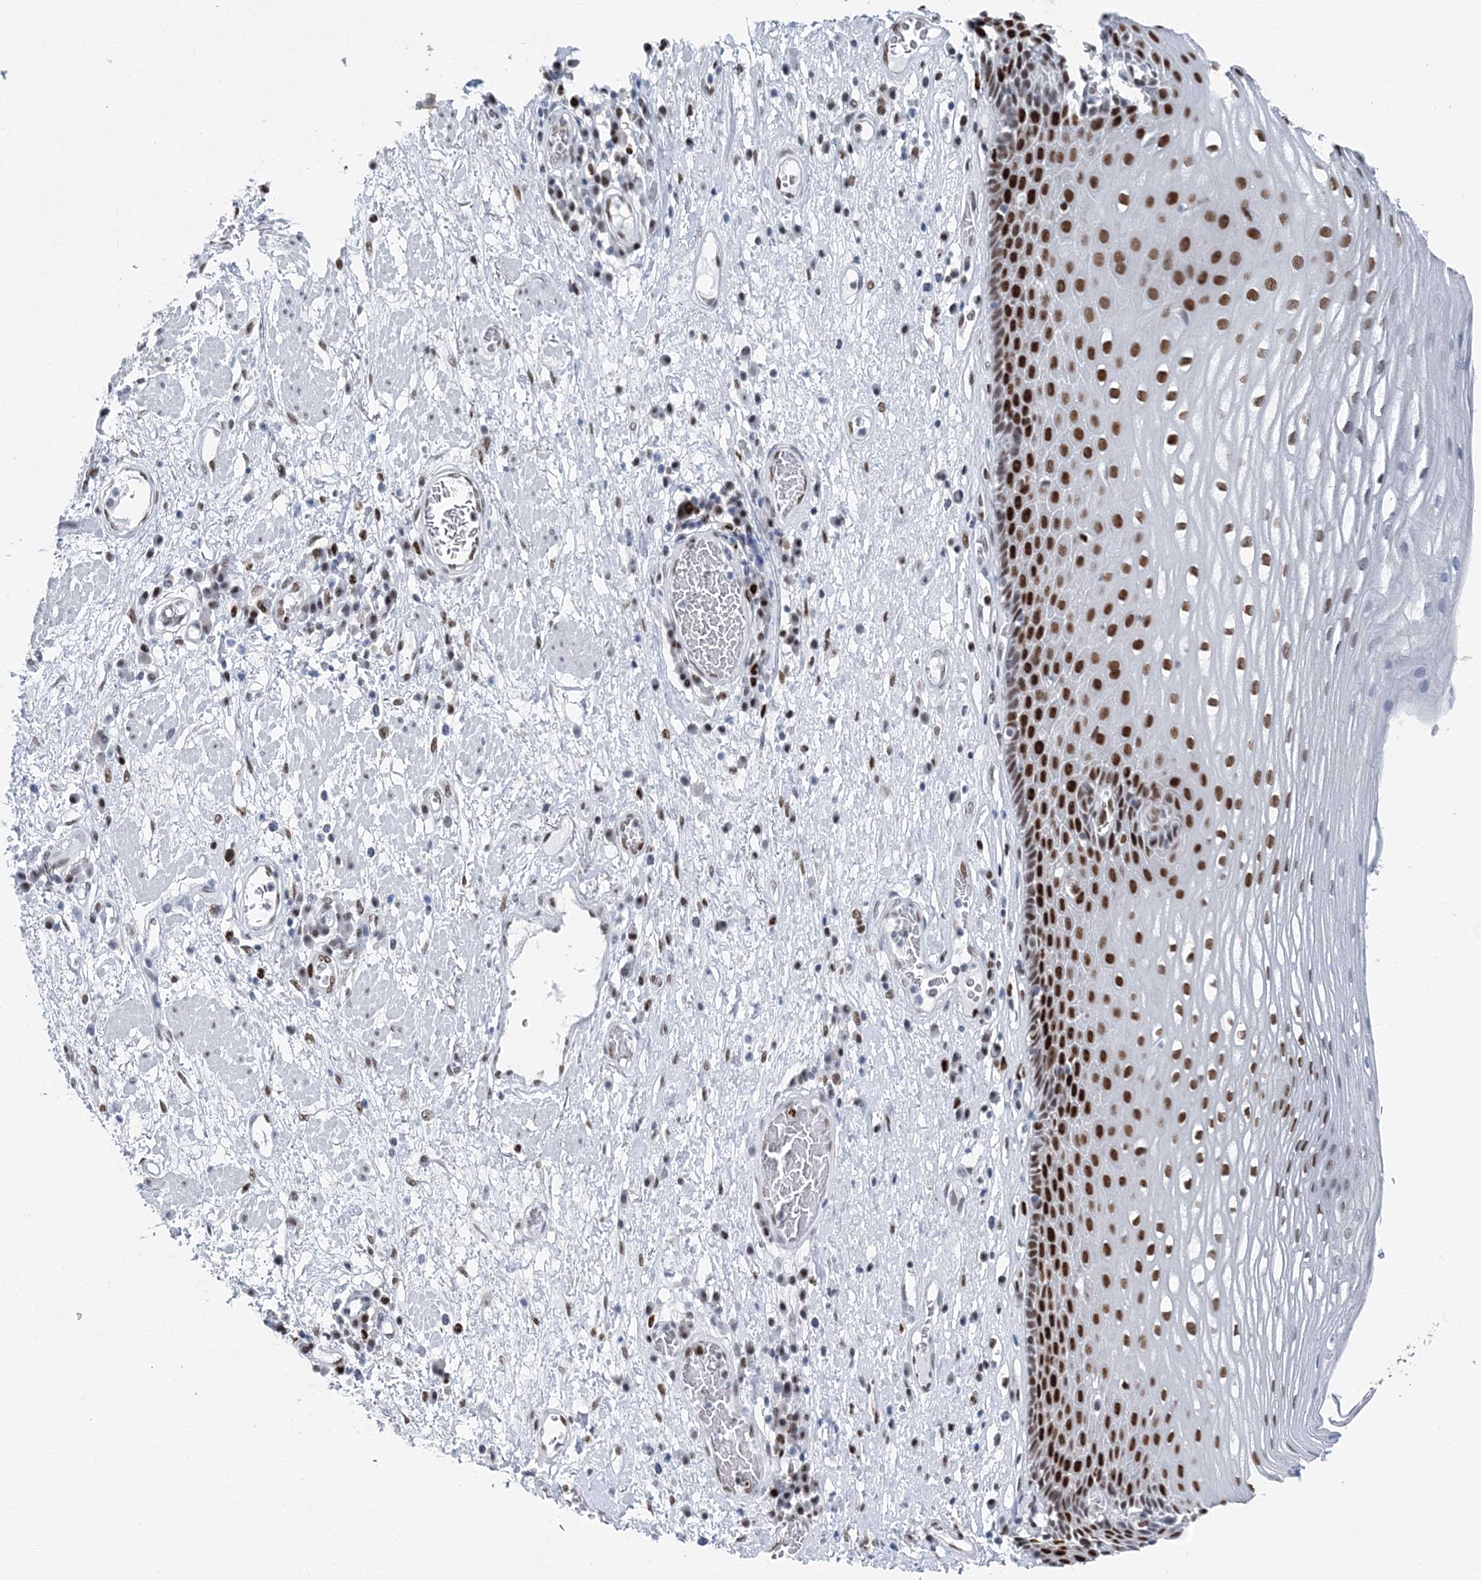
{"staining": {"intensity": "strong", "quantity": "25%-75%", "location": "nuclear"}, "tissue": "esophagus", "cell_type": "Squamous epithelial cells", "image_type": "normal", "snomed": [{"axis": "morphology", "description": "Normal tissue, NOS"}, {"axis": "morphology", "description": "Adenocarcinoma, NOS"}, {"axis": "topography", "description": "Esophagus"}], "caption": "This image displays IHC staining of benign esophagus, with high strong nuclear positivity in approximately 25%-75% of squamous epithelial cells.", "gene": "HAT1", "patient": {"sex": "male", "age": 62}}